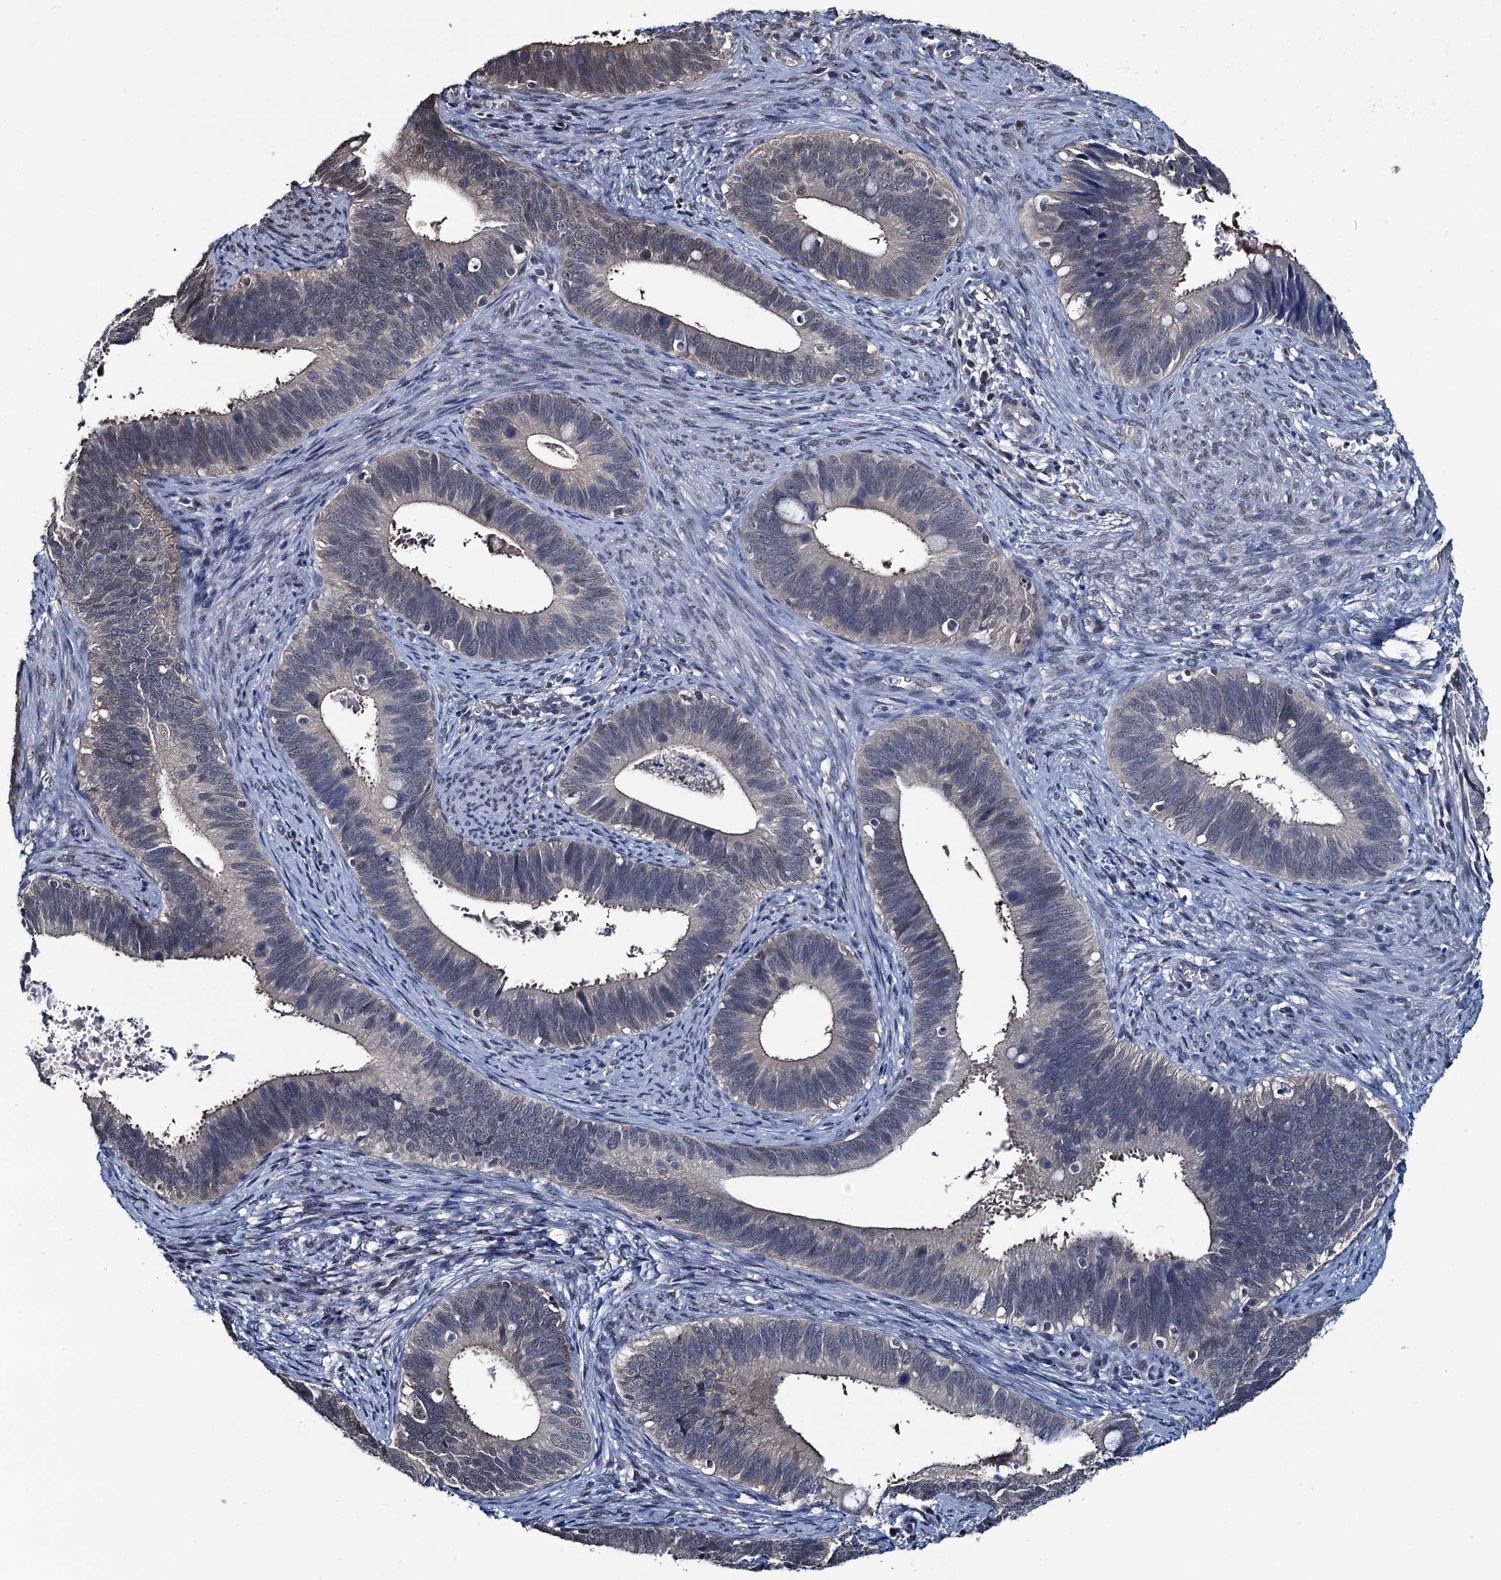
{"staining": {"intensity": "negative", "quantity": "none", "location": "none"}, "tissue": "cervical cancer", "cell_type": "Tumor cells", "image_type": "cancer", "snomed": [{"axis": "morphology", "description": "Adenocarcinoma, NOS"}, {"axis": "topography", "description": "Cervix"}], "caption": "This image is of cervical adenocarcinoma stained with immunohistochemistry (IHC) to label a protein in brown with the nuclei are counter-stained blue. There is no staining in tumor cells.", "gene": "RTKN2", "patient": {"sex": "female", "age": 42}}